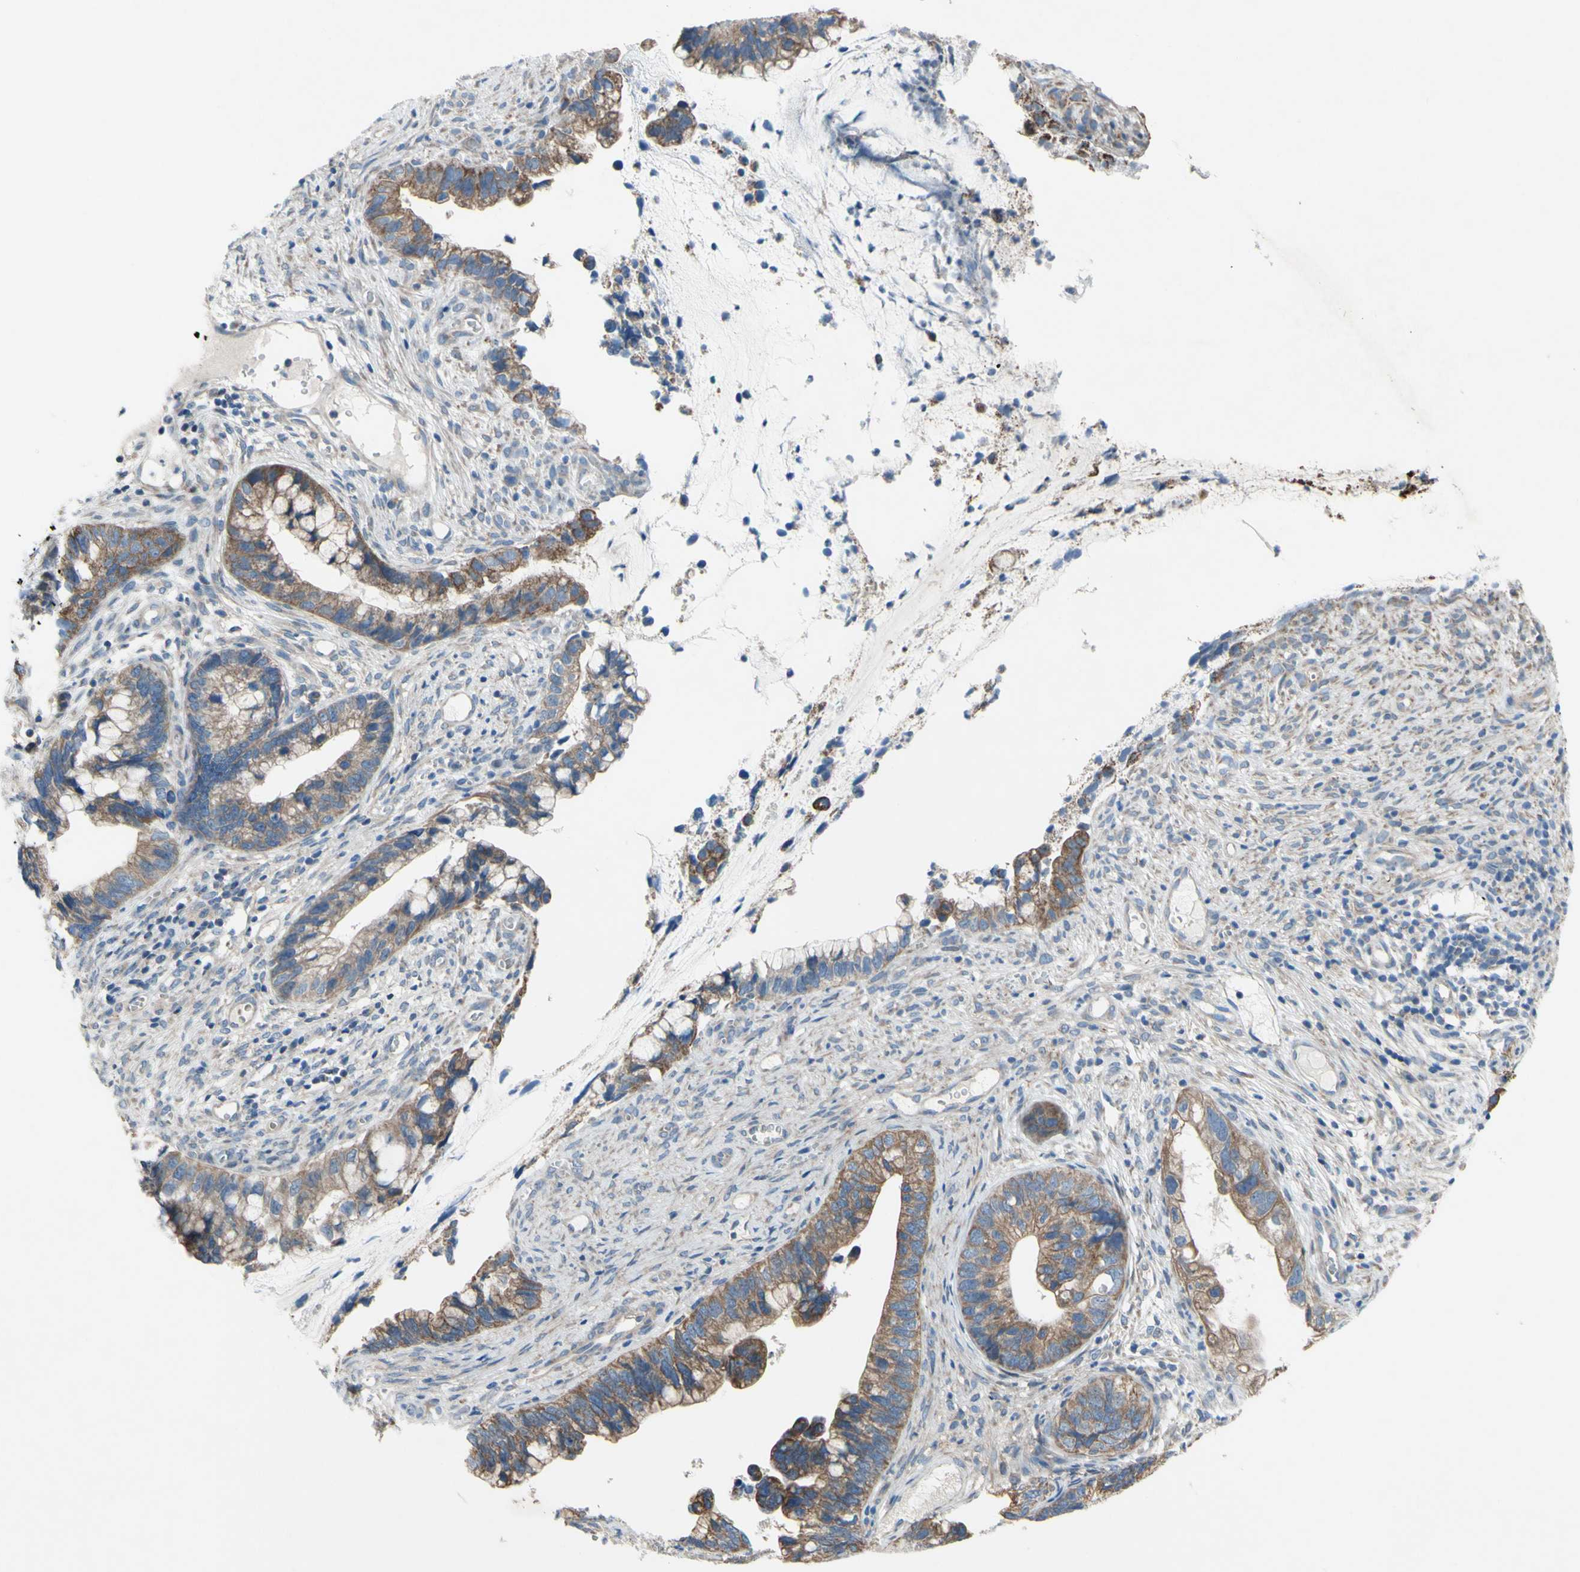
{"staining": {"intensity": "moderate", "quantity": ">75%", "location": "cytoplasmic/membranous"}, "tissue": "cervical cancer", "cell_type": "Tumor cells", "image_type": "cancer", "snomed": [{"axis": "morphology", "description": "Adenocarcinoma, NOS"}, {"axis": "topography", "description": "Cervix"}], "caption": "A medium amount of moderate cytoplasmic/membranous staining is identified in about >75% of tumor cells in cervical cancer (adenocarcinoma) tissue.", "gene": "GRAMD2B", "patient": {"sex": "female", "age": 44}}